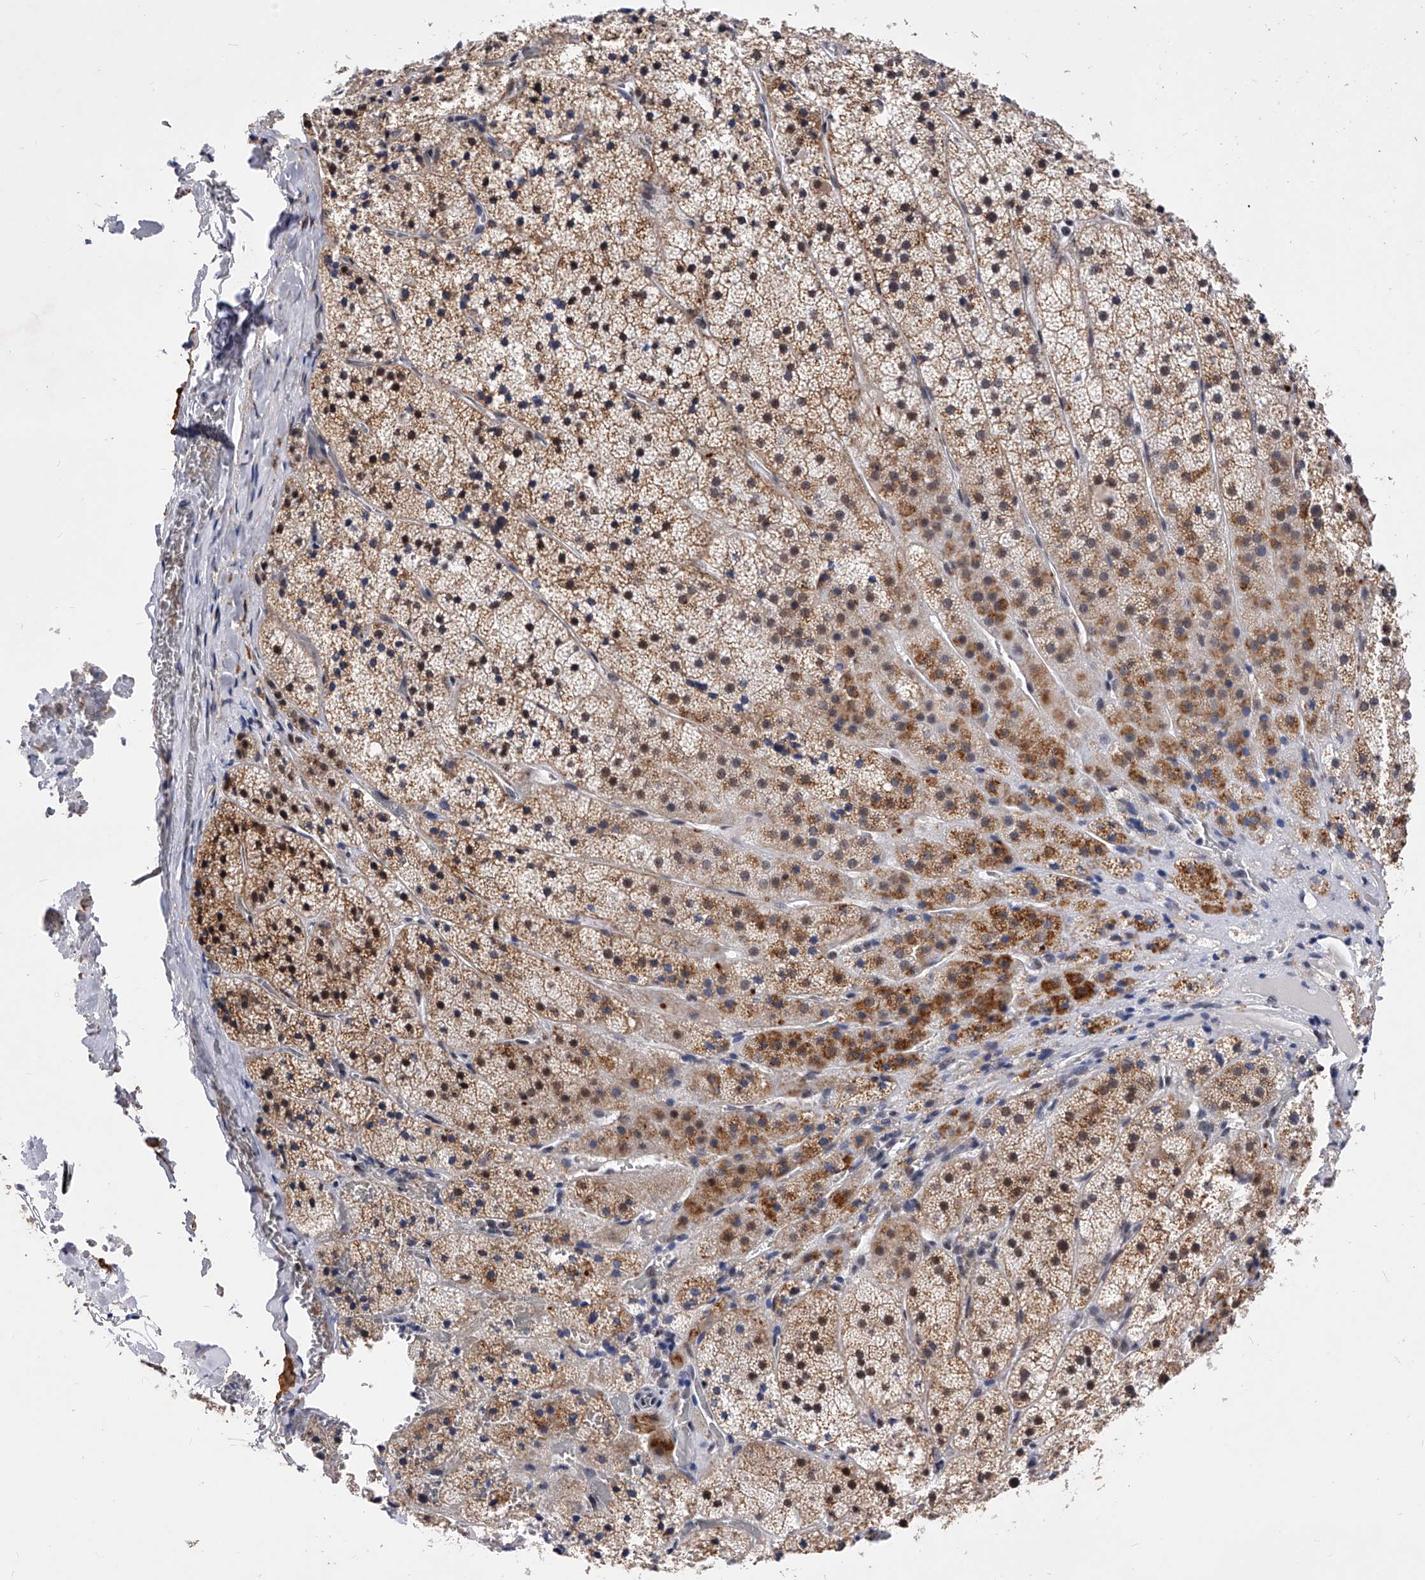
{"staining": {"intensity": "moderate", "quantity": "25%-75%", "location": "cytoplasmic/membranous"}, "tissue": "adrenal gland", "cell_type": "Glandular cells", "image_type": "normal", "snomed": [{"axis": "morphology", "description": "Normal tissue, NOS"}, {"axis": "topography", "description": "Adrenal gland"}], "caption": "An image of adrenal gland stained for a protein exhibits moderate cytoplasmic/membranous brown staining in glandular cells.", "gene": "ZNF529", "patient": {"sex": "female", "age": 44}}